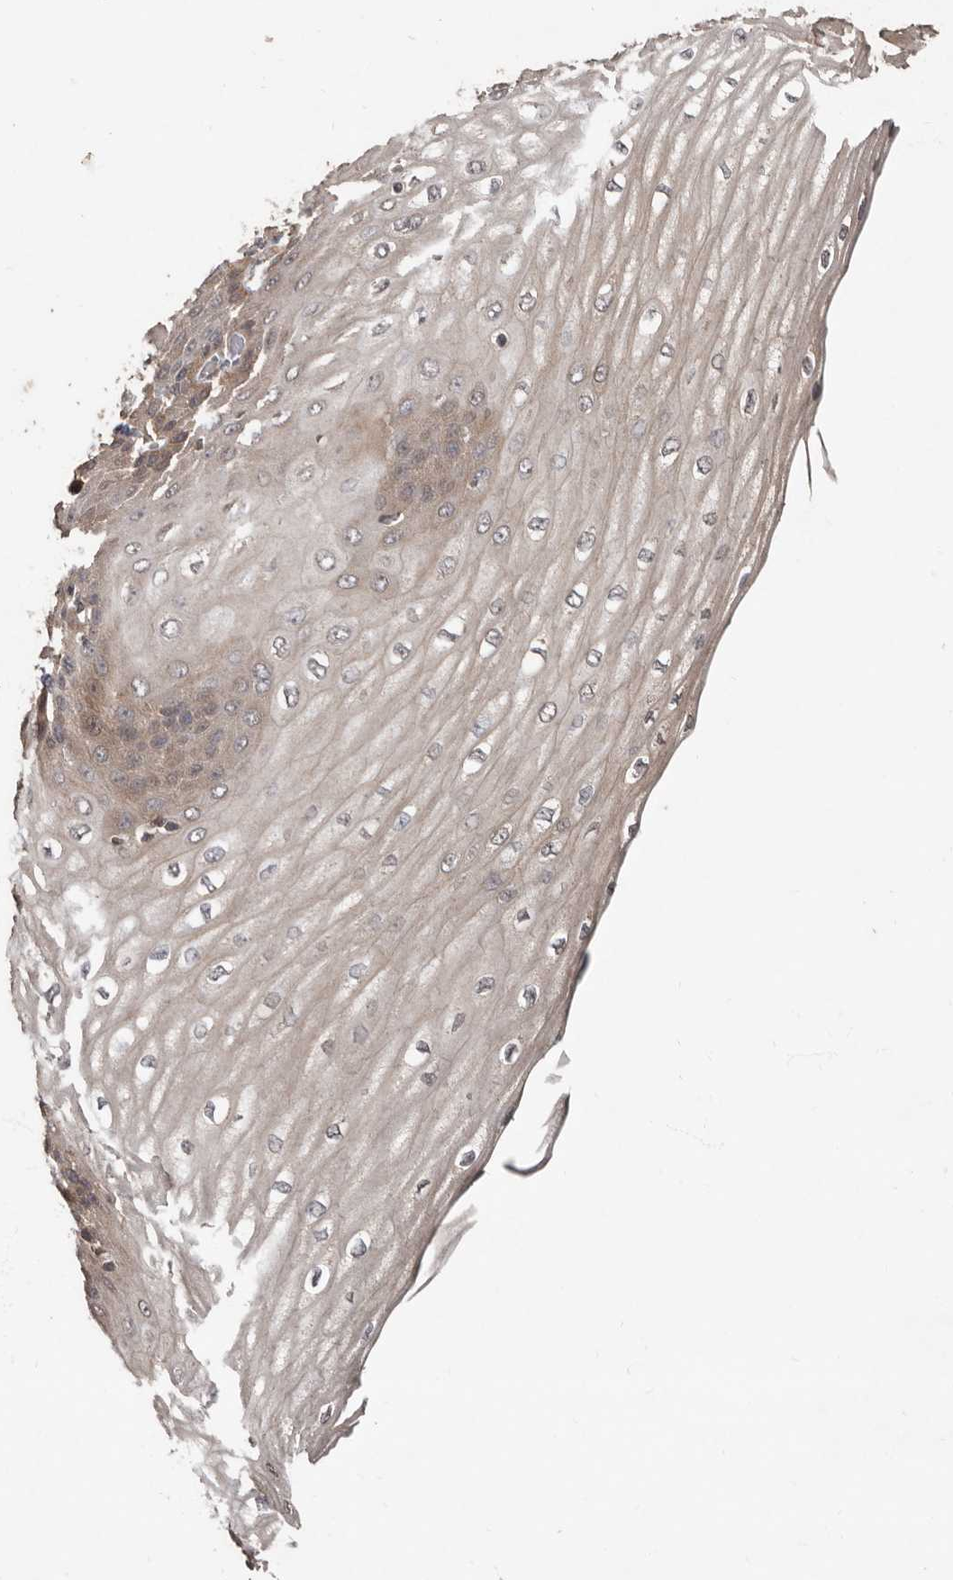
{"staining": {"intensity": "moderate", "quantity": "<25%", "location": "cytoplasmic/membranous"}, "tissue": "esophagus", "cell_type": "Squamous epithelial cells", "image_type": "normal", "snomed": [{"axis": "morphology", "description": "Normal tissue, NOS"}, {"axis": "topography", "description": "Esophagus"}], "caption": "Protein staining demonstrates moderate cytoplasmic/membranous positivity in approximately <25% of squamous epithelial cells in unremarkable esophagus. (DAB = brown stain, brightfield microscopy at high magnification).", "gene": "KIF26B", "patient": {"sex": "male", "age": 60}}